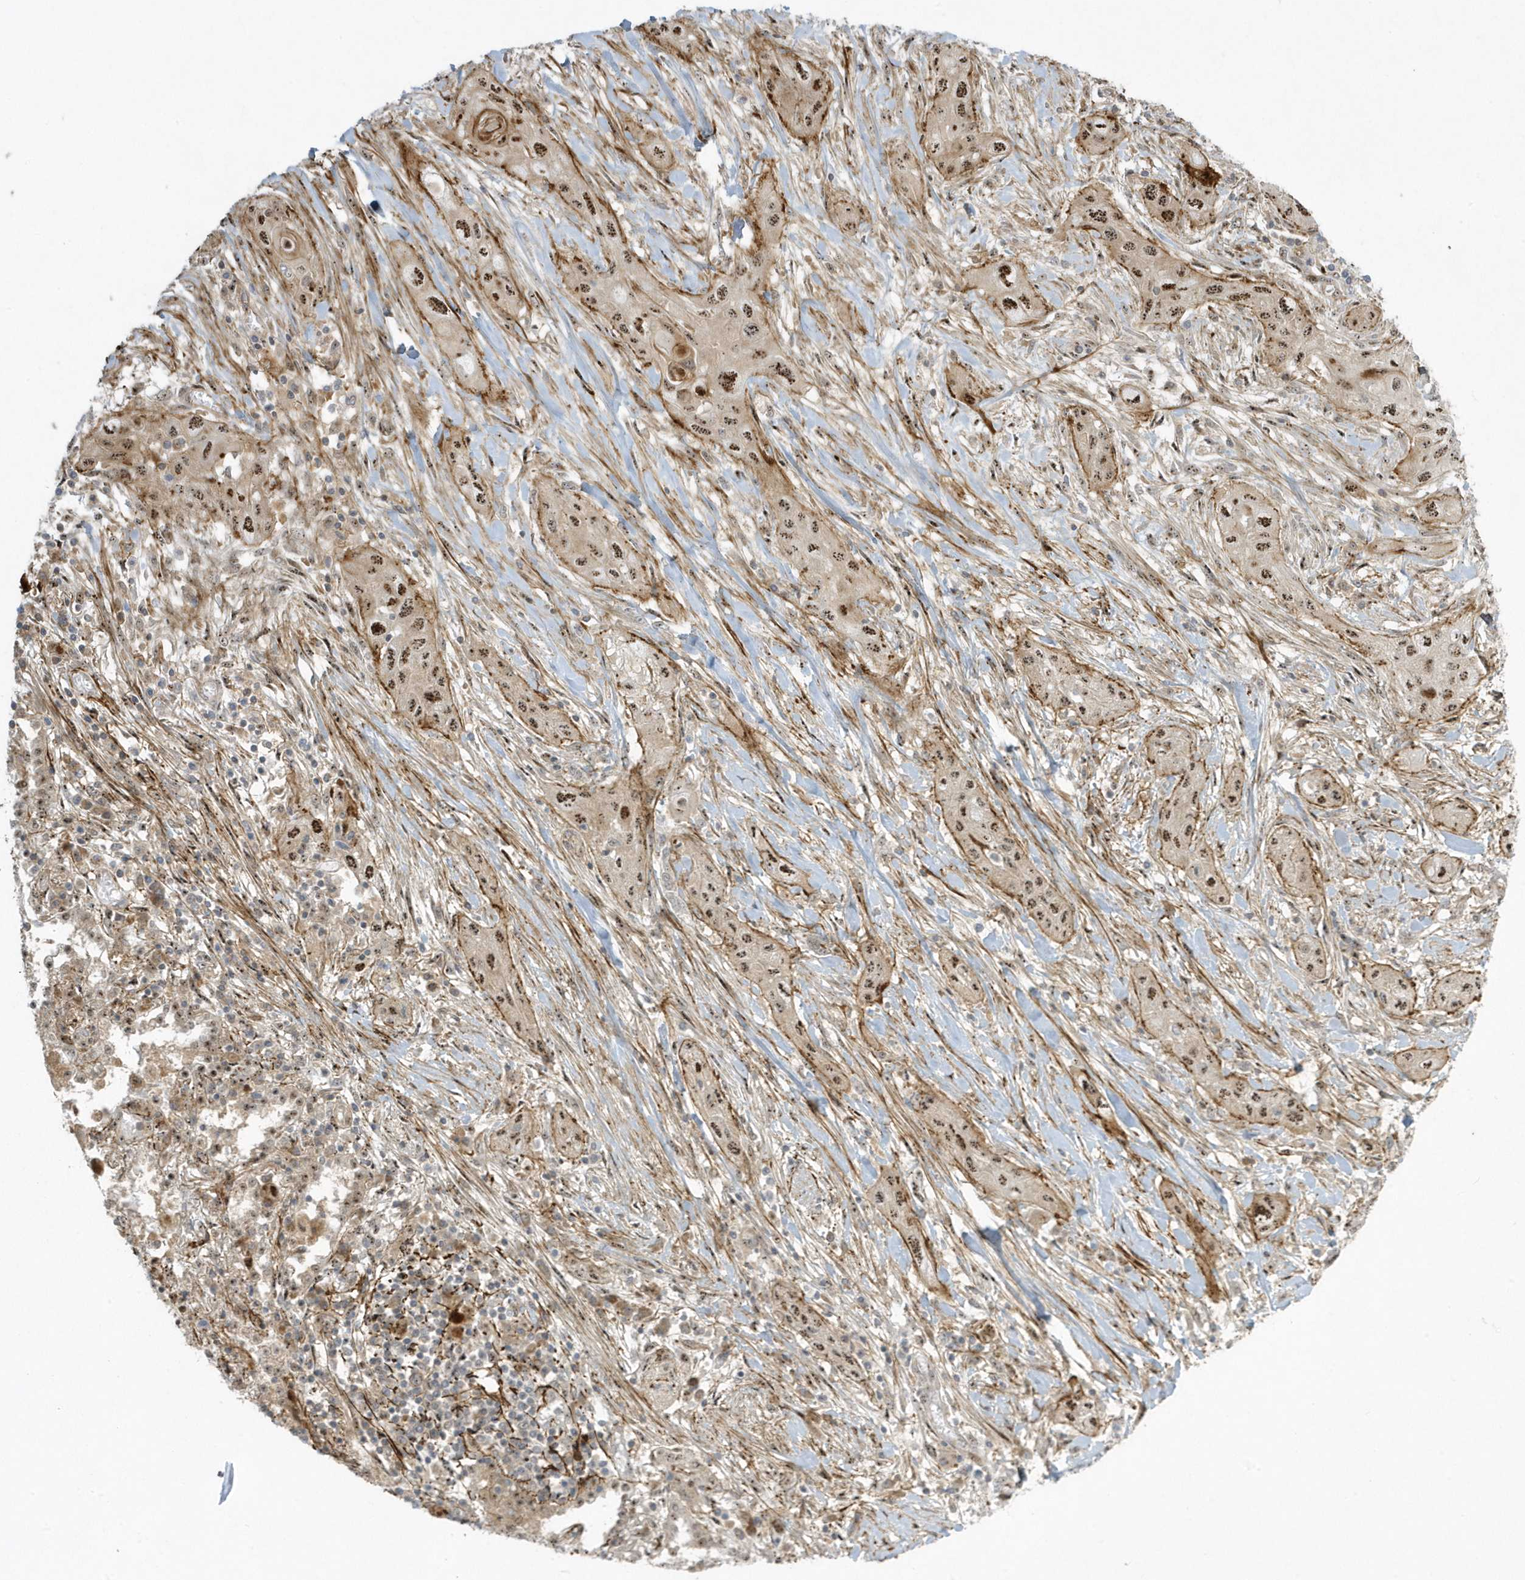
{"staining": {"intensity": "moderate", "quantity": ">75%", "location": "nuclear"}, "tissue": "lung cancer", "cell_type": "Tumor cells", "image_type": "cancer", "snomed": [{"axis": "morphology", "description": "Squamous cell carcinoma, NOS"}, {"axis": "topography", "description": "Lung"}], "caption": "Immunohistochemistry histopathology image of human lung squamous cell carcinoma stained for a protein (brown), which demonstrates medium levels of moderate nuclear staining in approximately >75% of tumor cells.", "gene": "MASP2", "patient": {"sex": "female", "age": 47}}